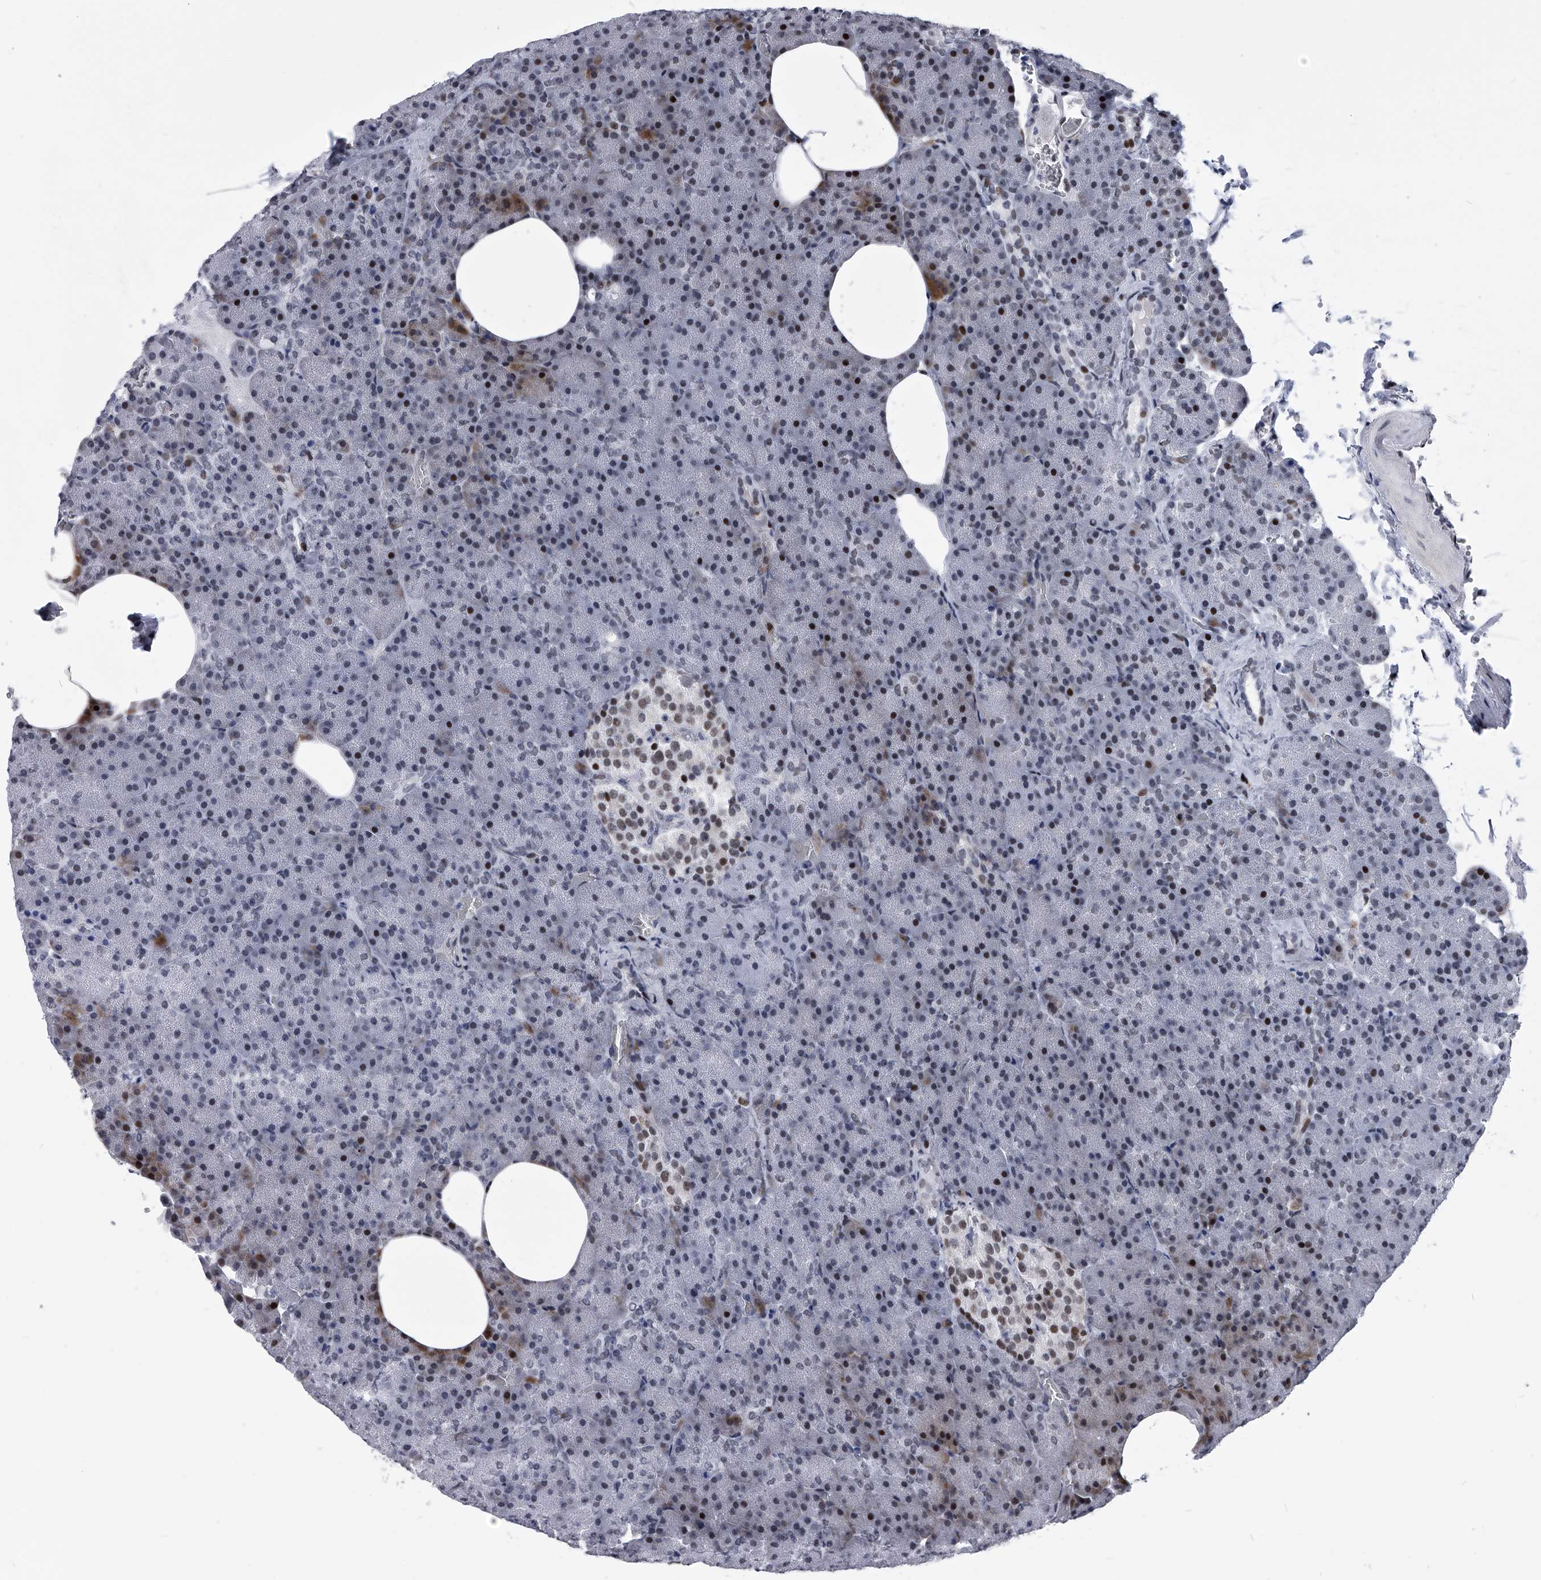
{"staining": {"intensity": "moderate", "quantity": "<25%", "location": "nuclear"}, "tissue": "pancreas", "cell_type": "Exocrine glandular cells", "image_type": "normal", "snomed": [{"axis": "morphology", "description": "Normal tissue, NOS"}, {"axis": "morphology", "description": "Carcinoid, malignant, NOS"}, {"axis": "topography", "description": "Pancreas"}], "caption": "Pancreas stained with immunohistochemistry (IHC) displays moderate nuclear staining in about <25% of exocrine glandular cells.", "gene": "CMTR1", "patient": {"sex": "female", "age": 35}}